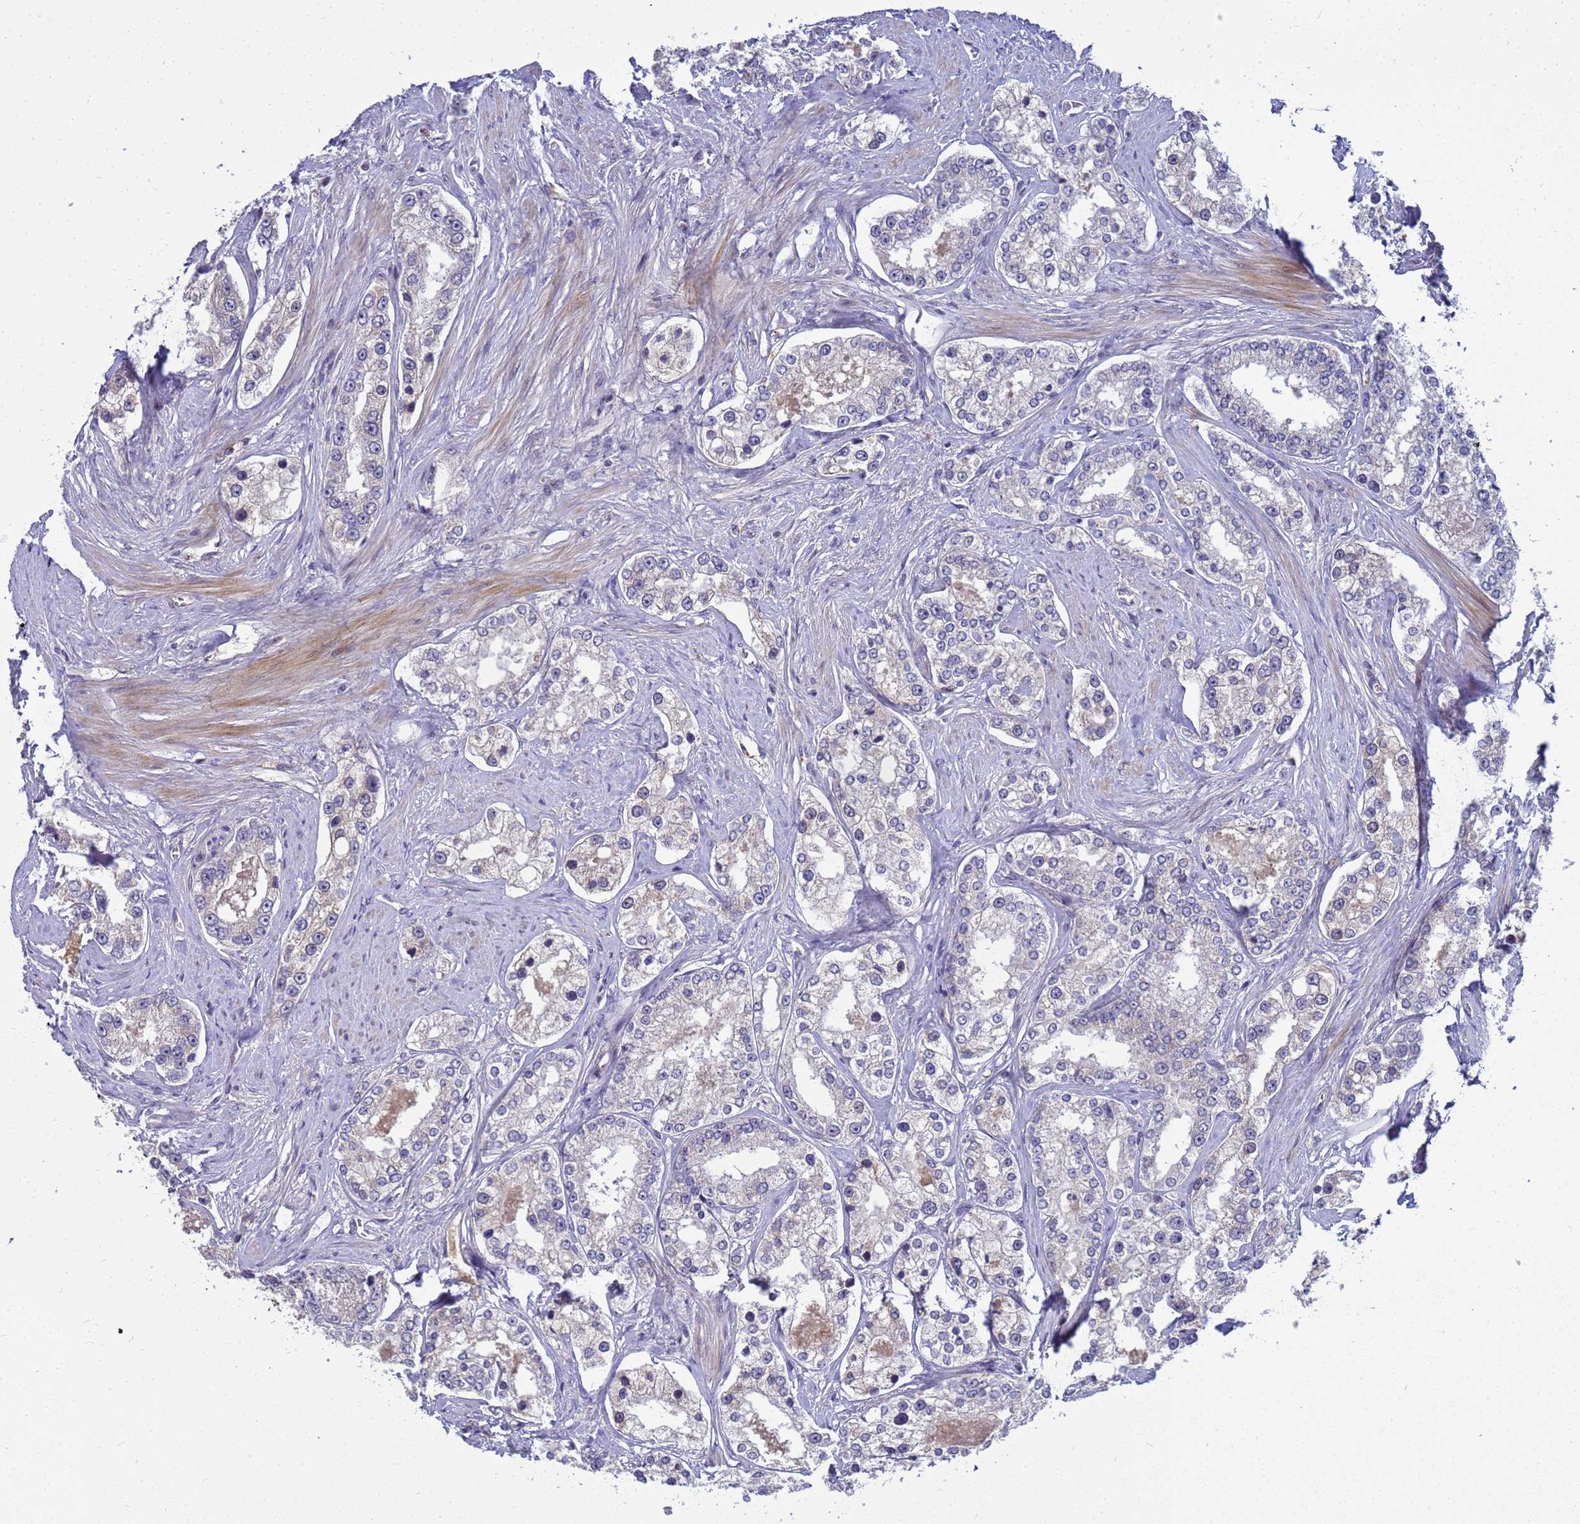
{"staining": {"intensity": "negative", "quantity": "none", "location": "none"}, "tissue": "prostate cancer", "cell_type": "Tumor cells", "image_type": "cancer", "snomed": [{"axis": "morphology", "description": "Normal tissue, NOS"}, {"axis": "morphology", "description": "Adenocarcinoma, High grade"}, {"axis": "topography", "description": "Prostate"}], "caption": "High power microscopy micrograph of an immunohistochemistry (IHC) histopathology image of prostate cancer (adenocarcinoma (high-grade)), revealing no significant positivity in tumor cells.", "gene": "TMEM74B", "patient": {"sex": "male", "age": 83}}